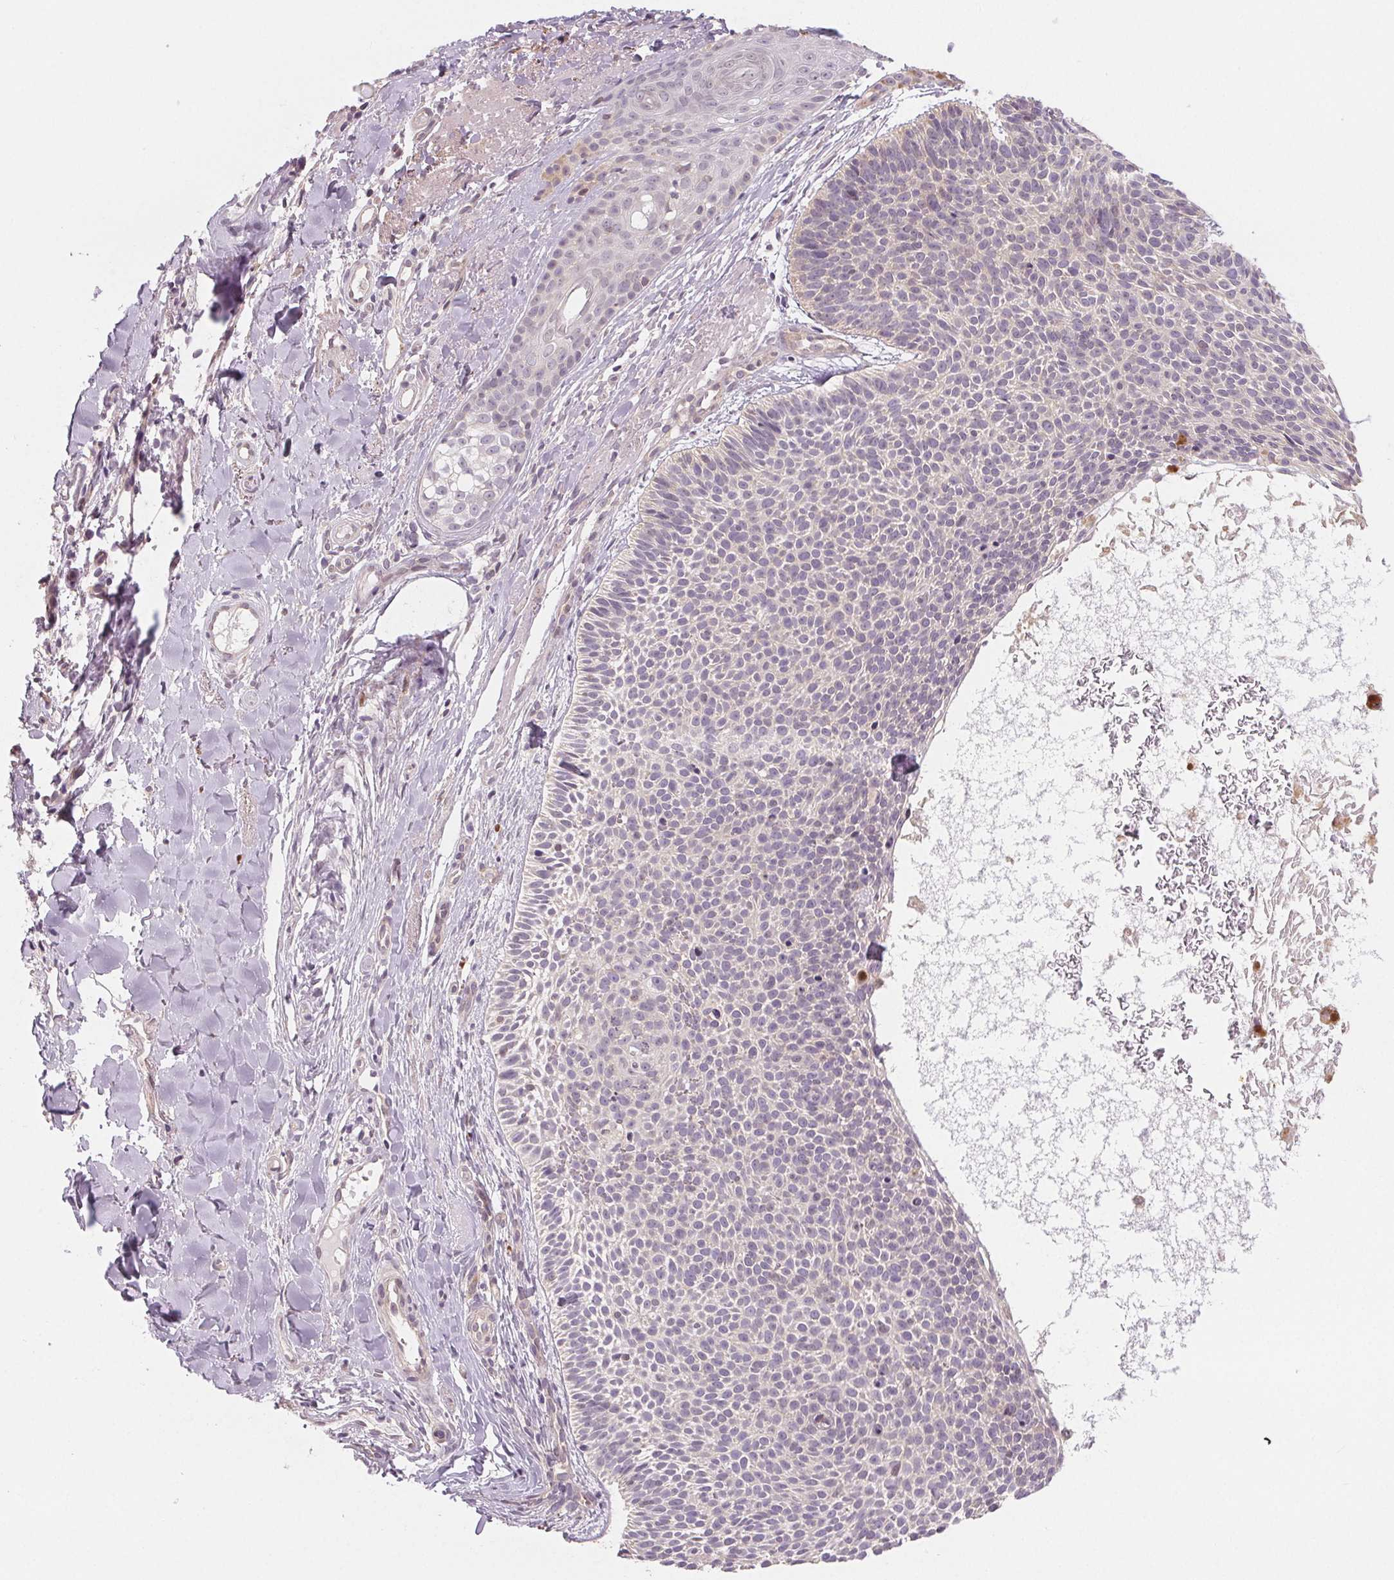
{"staining": {"intensity": "negative", "quantity": "none", "location": "none"}, "tissue": "skin cancer", "cell_type": "Tumor cells", "image_type": "cancer", "snomed": [{"axis": "morphology", "description": "Basal cell carcinoma"}, {"axis": "topography", "description": "Skin"}], "caption": "A high-resolution micrograph shows IHC staining of basal cell carcinoma (skin), which displays no significant staining in tumor cells. (Immunohistochemistry, brightfield microscopy, high magnification).", "gene": "CFC1", "patient": {"sex": "male", "age": 82}}